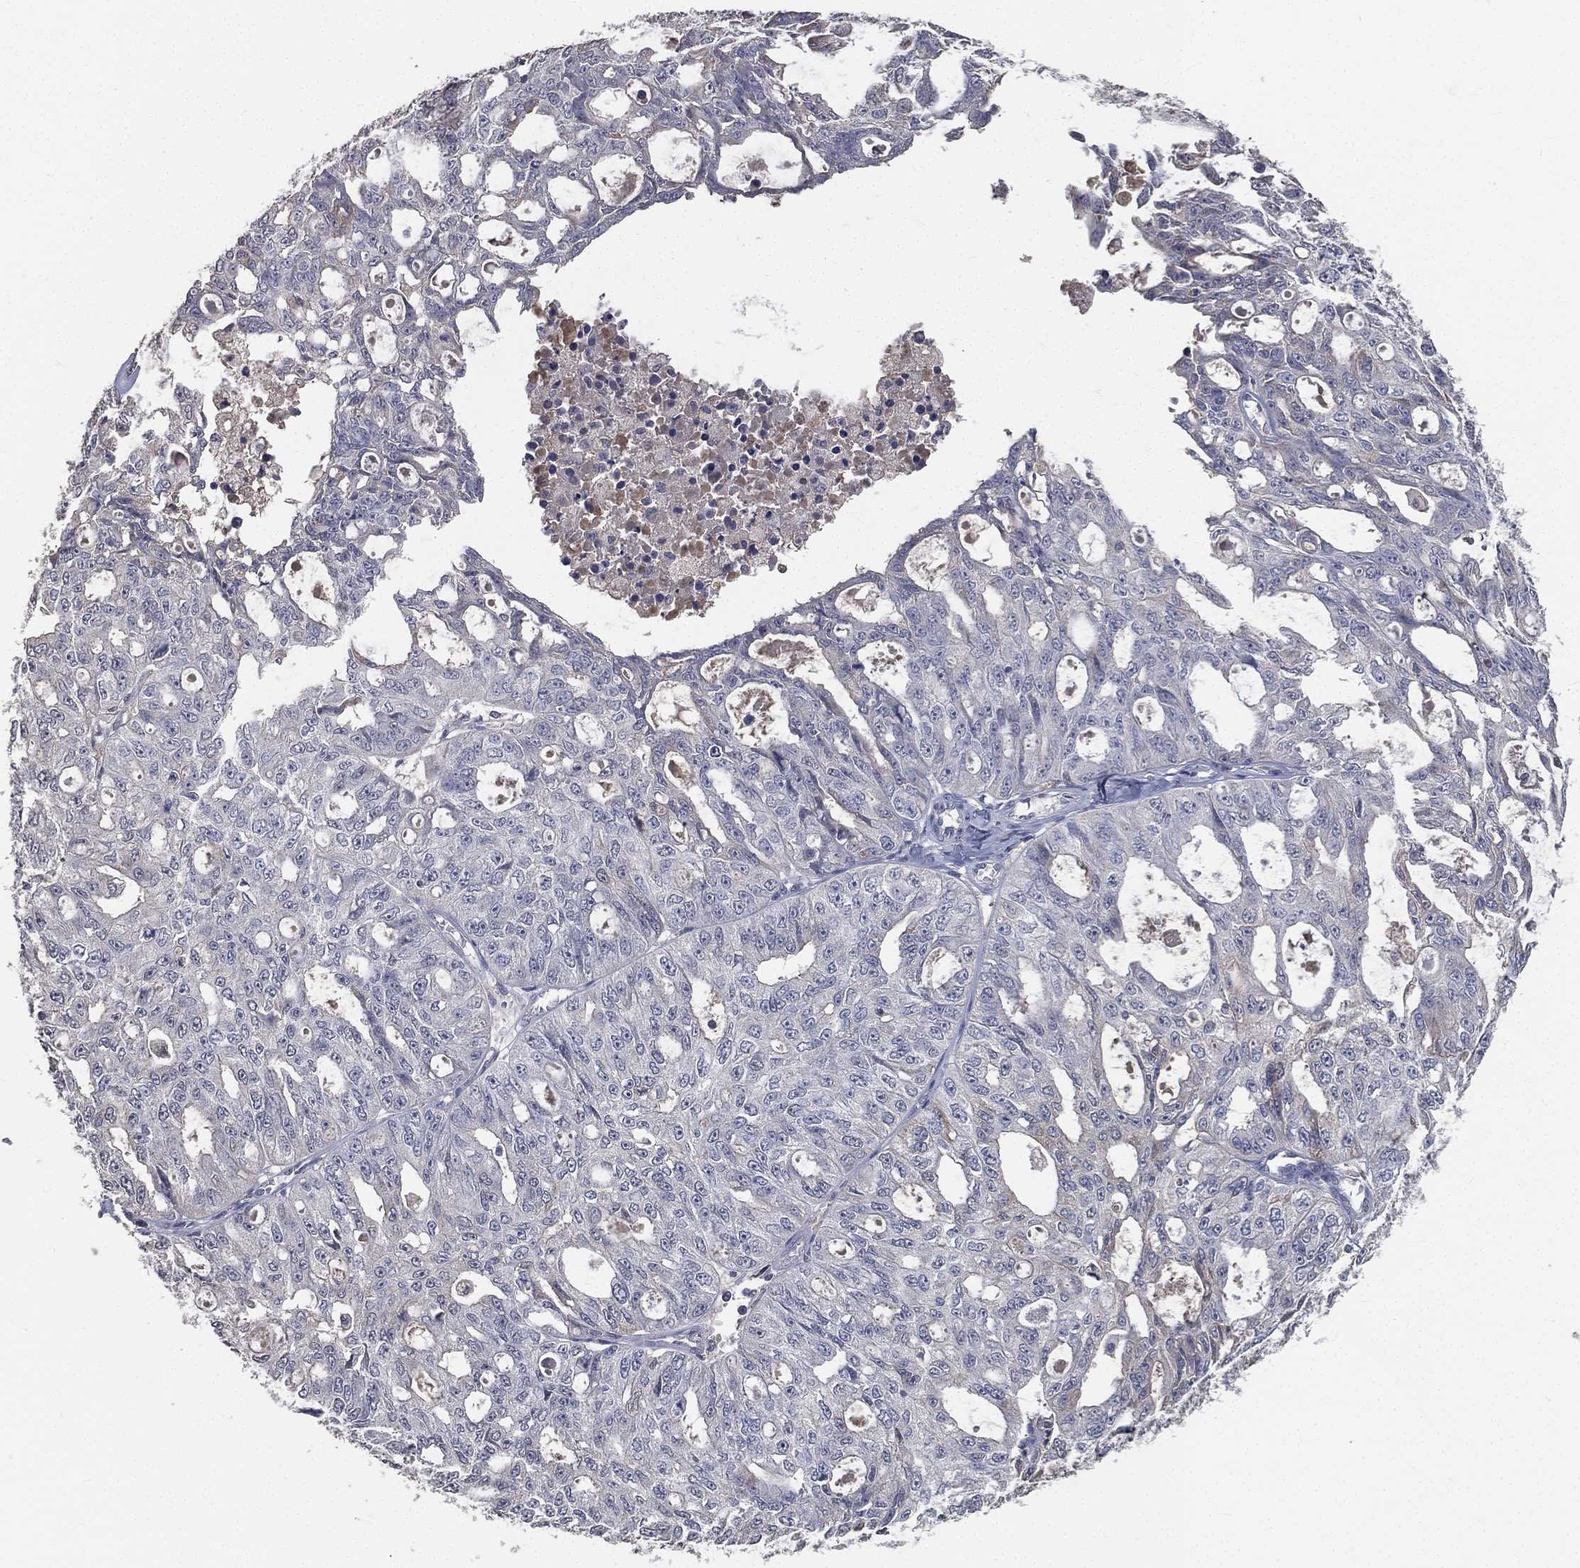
{"staining": {"intensity": "negative", "quantity": "none", "location": "none"}, "tissue": "ovarian cancer", "cell_type": "Tumor cells", "image_type": "cancer", "snomed": [{"axis": "morphology", "description": "Carcinoma, endometroid"}, {"axis": "topography", "description": "Ovary"}], "caption": "The immunohistochemistry (IHC) photomicrograph has no significant positivity in tumor cells of ovarian cancer (endometroid carcinoma) tissue.", "gene": "SNAP25", "patient": {"sex": "female", "age": 65}}